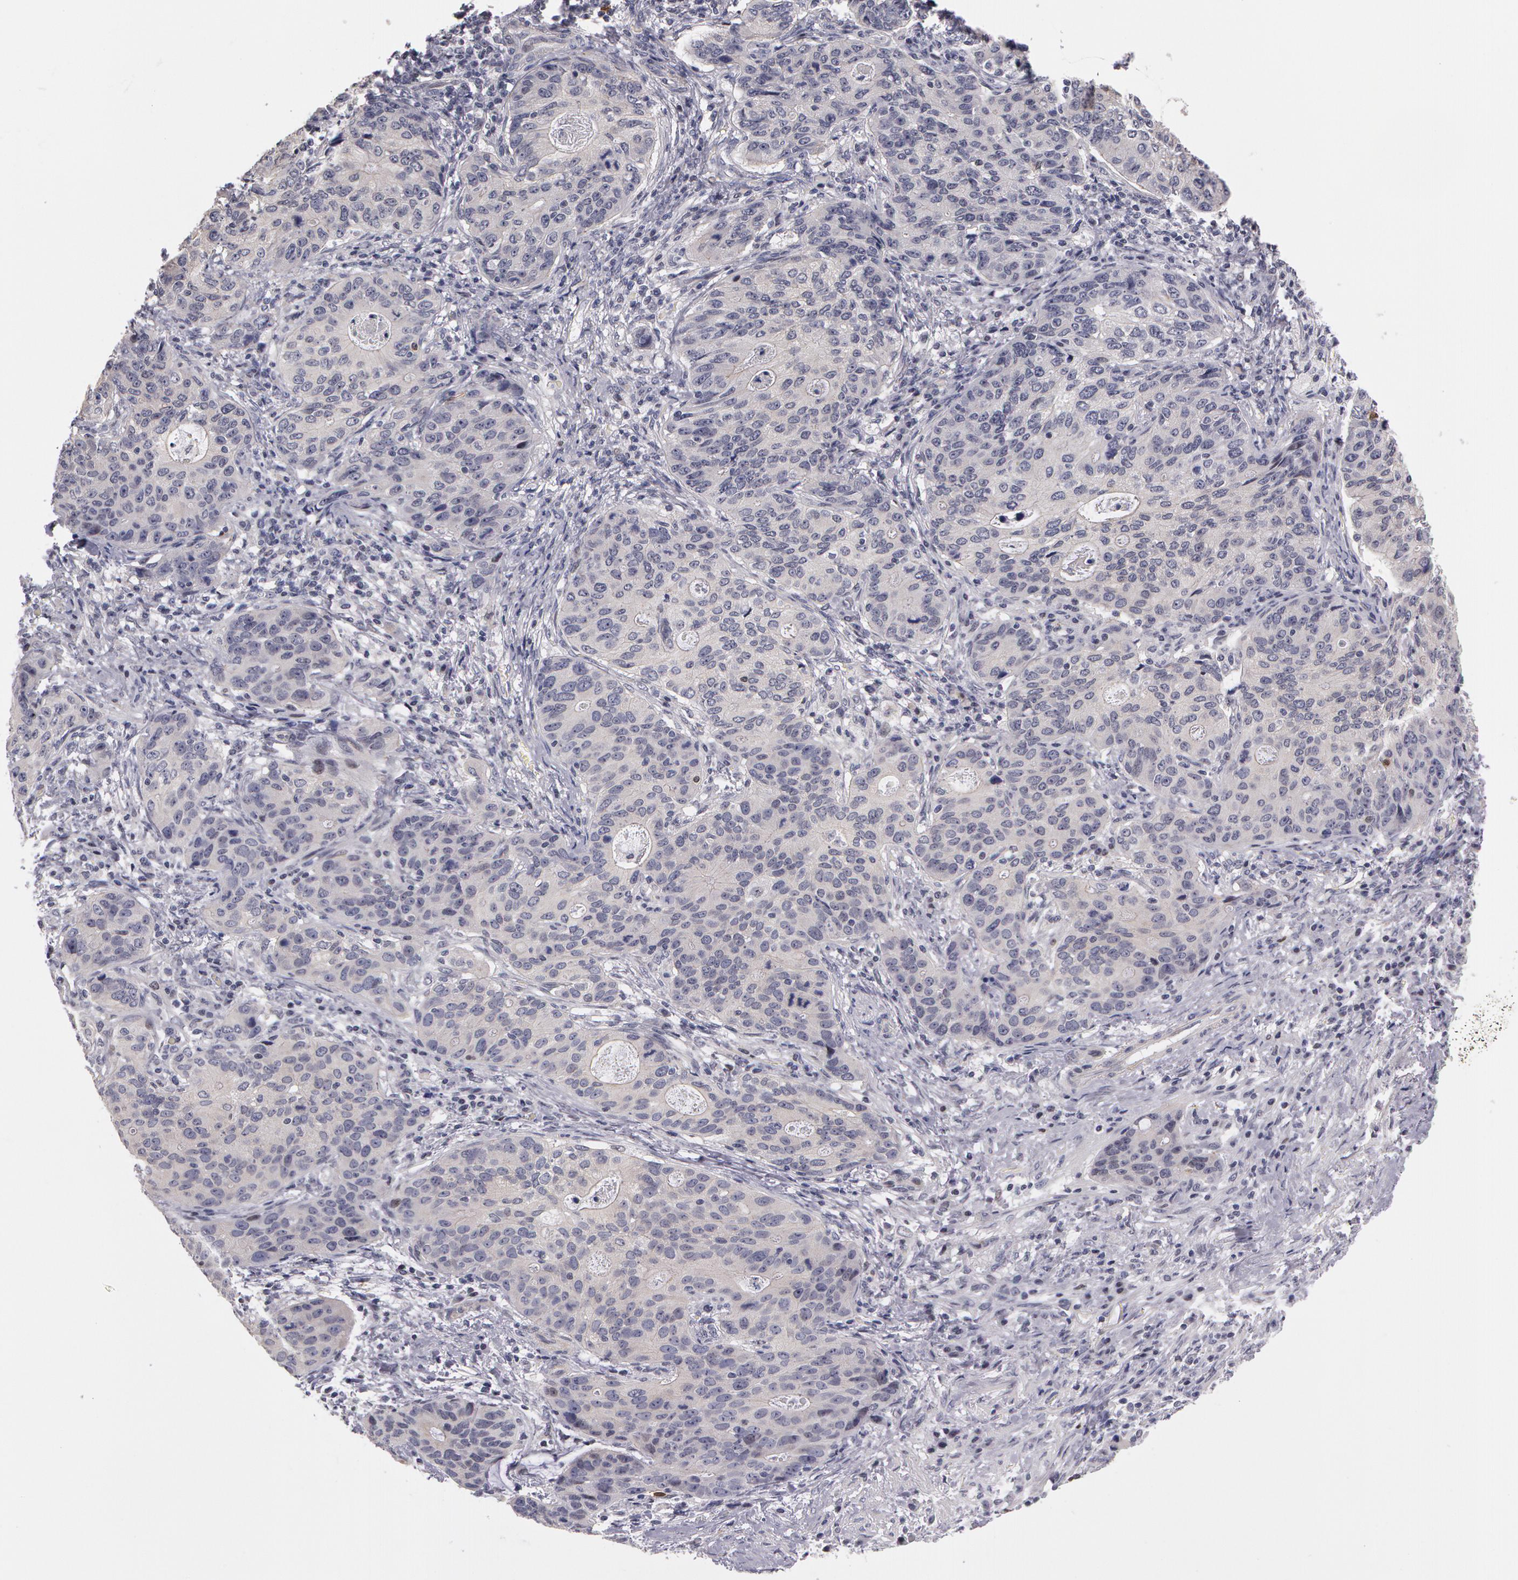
{"staining": {"intensity": "negative", "quantity": "none", "location": "none"}, "tissue": "stomach cancer", "cell_type": "Tumor cells", "image_type": "cancer", "snomed": [{"axis": "morphology", "description": "Adenocarcinoma, NOS"}, {"axis": "topography", "description": "Esophagus"}, {"axis": "topography", "description": "Stomach"}], "caption": "An immunohistochemistry (IHC) histopathology image of adenocarcinoma (stomach) is shown. There is no staining in tumor cells of adenocarcinoma (stomach).", "gene": "PRICKLE1", "patient": {"sex": "male", "age": 74}}